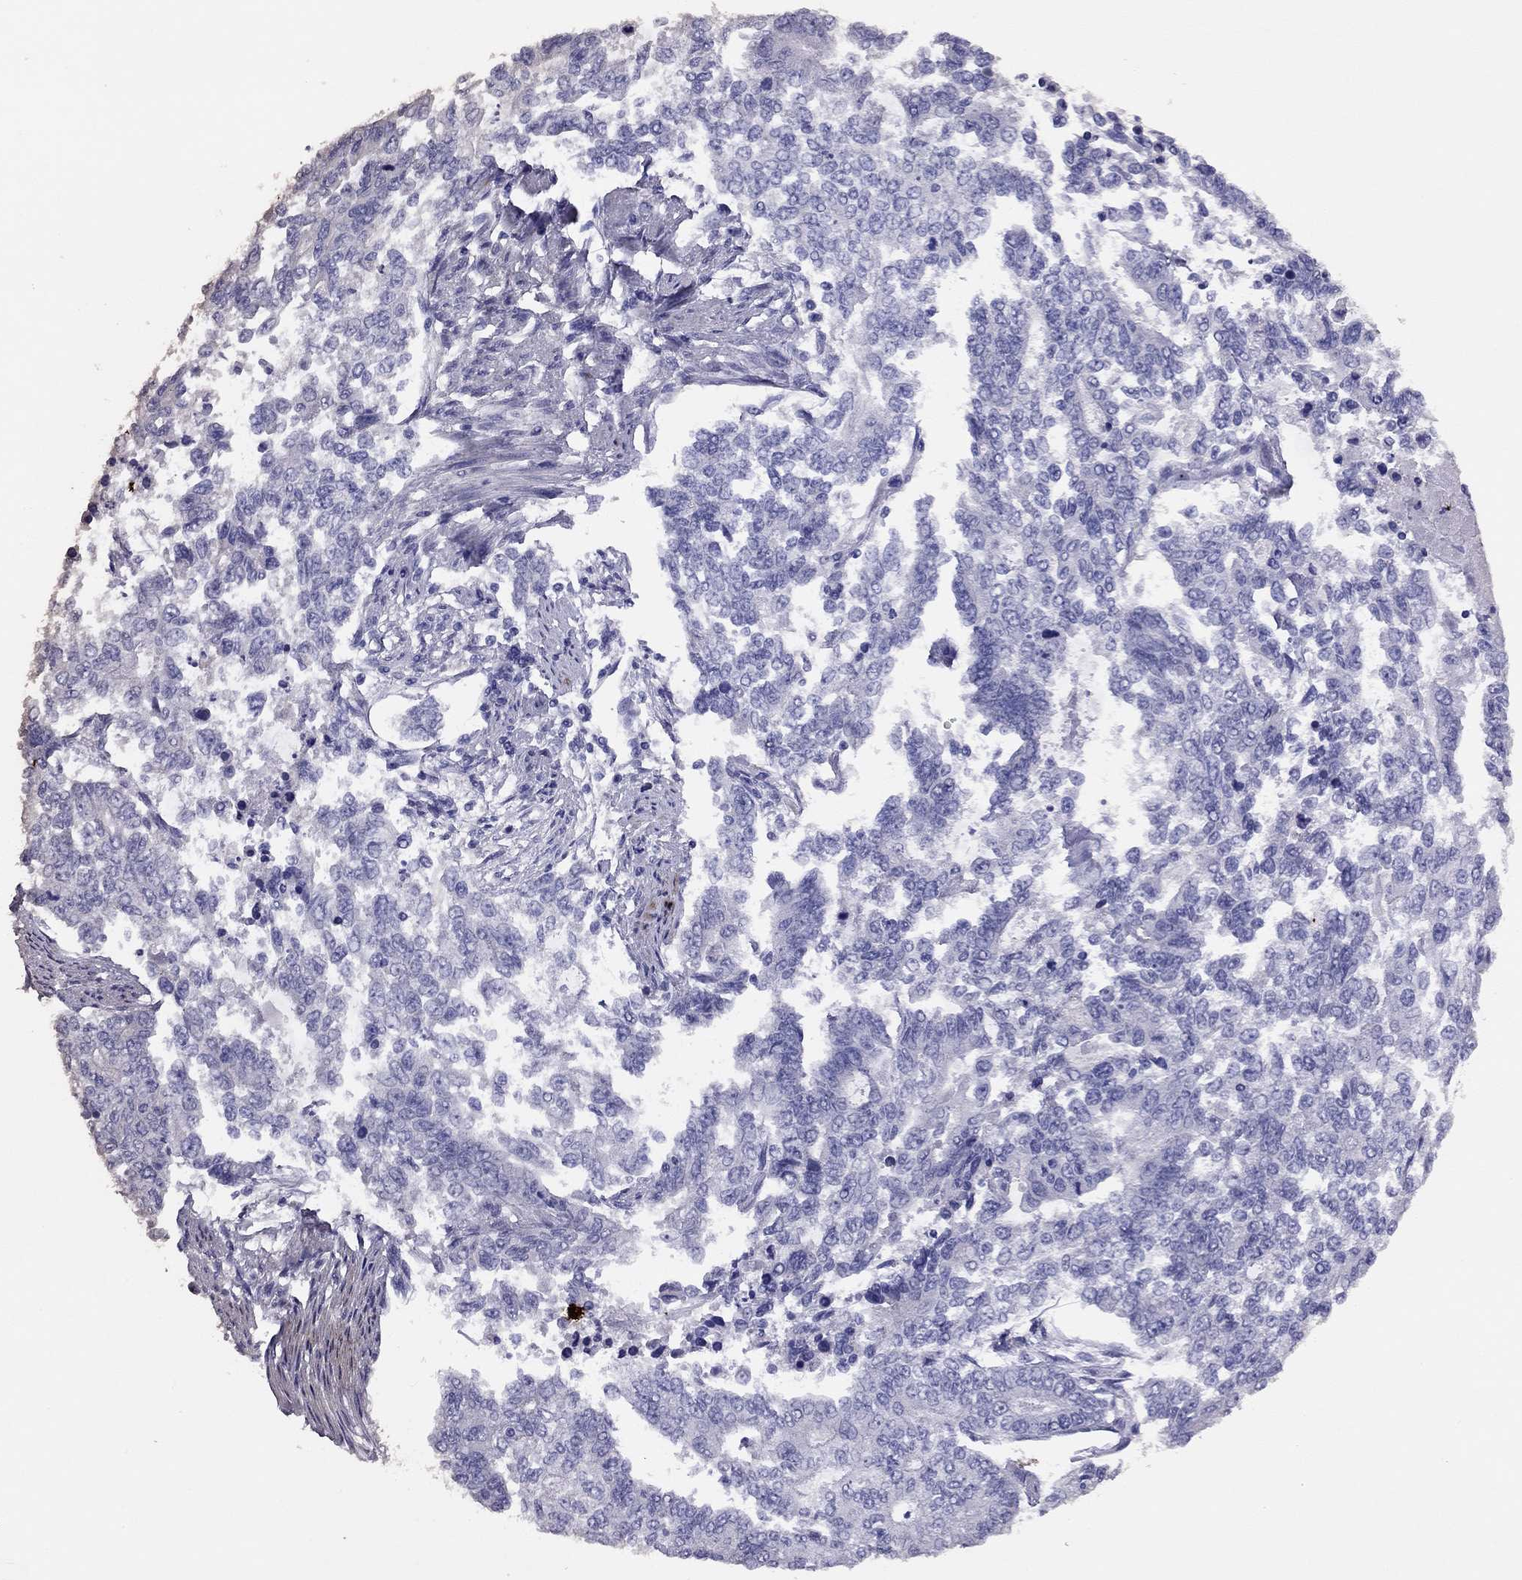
{"staining": {"intensity": "negative", "quantity": "none", "location": "none"}, "tissue": "endometrial cancer", "cell_type": "Tumor cells", "image_type": "cancer", "snomed": [{"axis": "morphology", "description": "Adenocarcinoma, NOS"}, {"axis": "topography", "description": "Uterus"}], "caption": "Protein analysis of endometrial cancer displays no significant expression in tumor cells.", "gene": "LRIT2", "patient": {"sex": "female", "age": 59}}